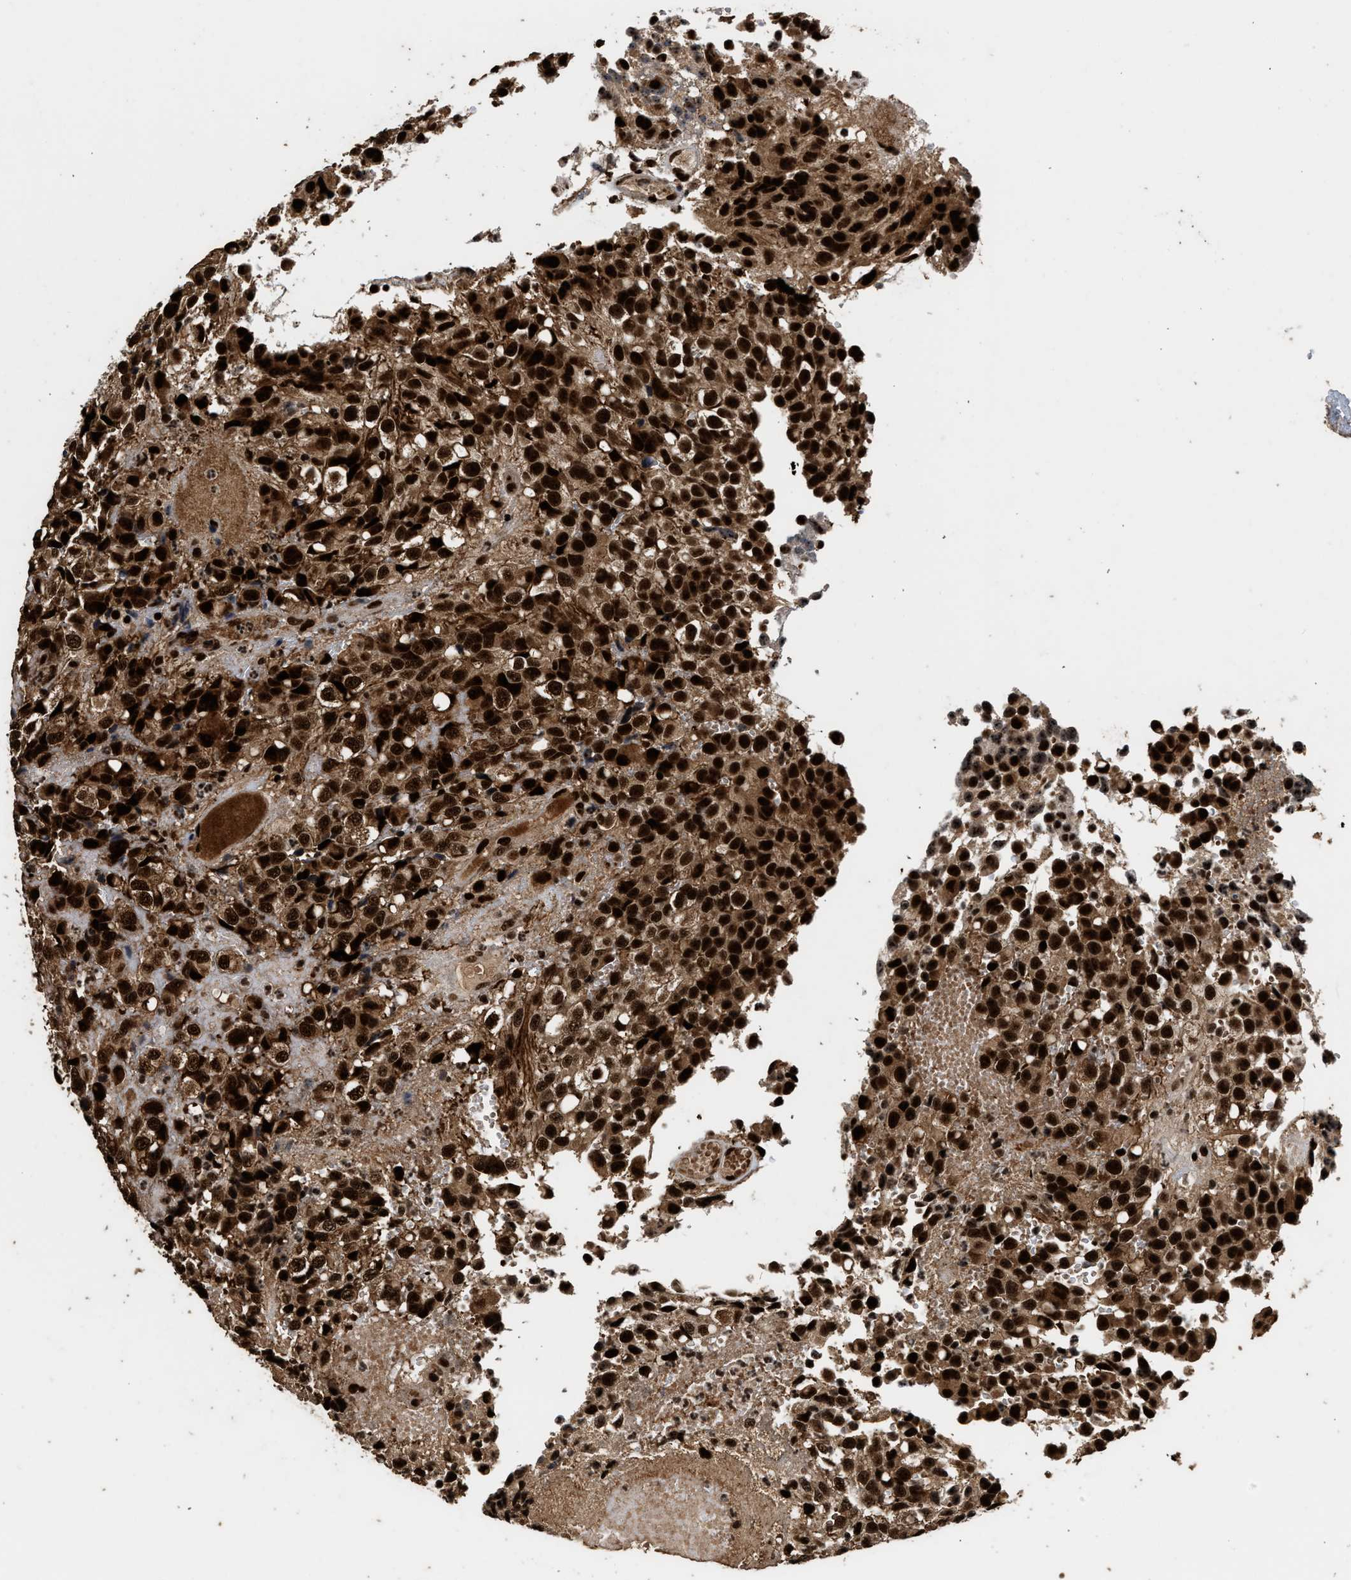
{"staining": {"intensity": "strong", "quantity": ">75%", "location": "nuclear"}, "tissue": "glioma", "cell_type": "Tumor cells", "image_type": "cancer", "snomed": [{"axis": "morphology", "description": "Glioma, malignant, High grade"}, {"axis": "topography", "description": "Brain"}], "caption": "Protein staining exhibits strong nuclear positivity in approximately >75% of tumor cells in malignant glioma (high-grade). (brown staining indicates protein expression, while blue staining denotes nuclei).", "gene": "PPP4R3B", "patient": {"sex": "male", "age": 32}}